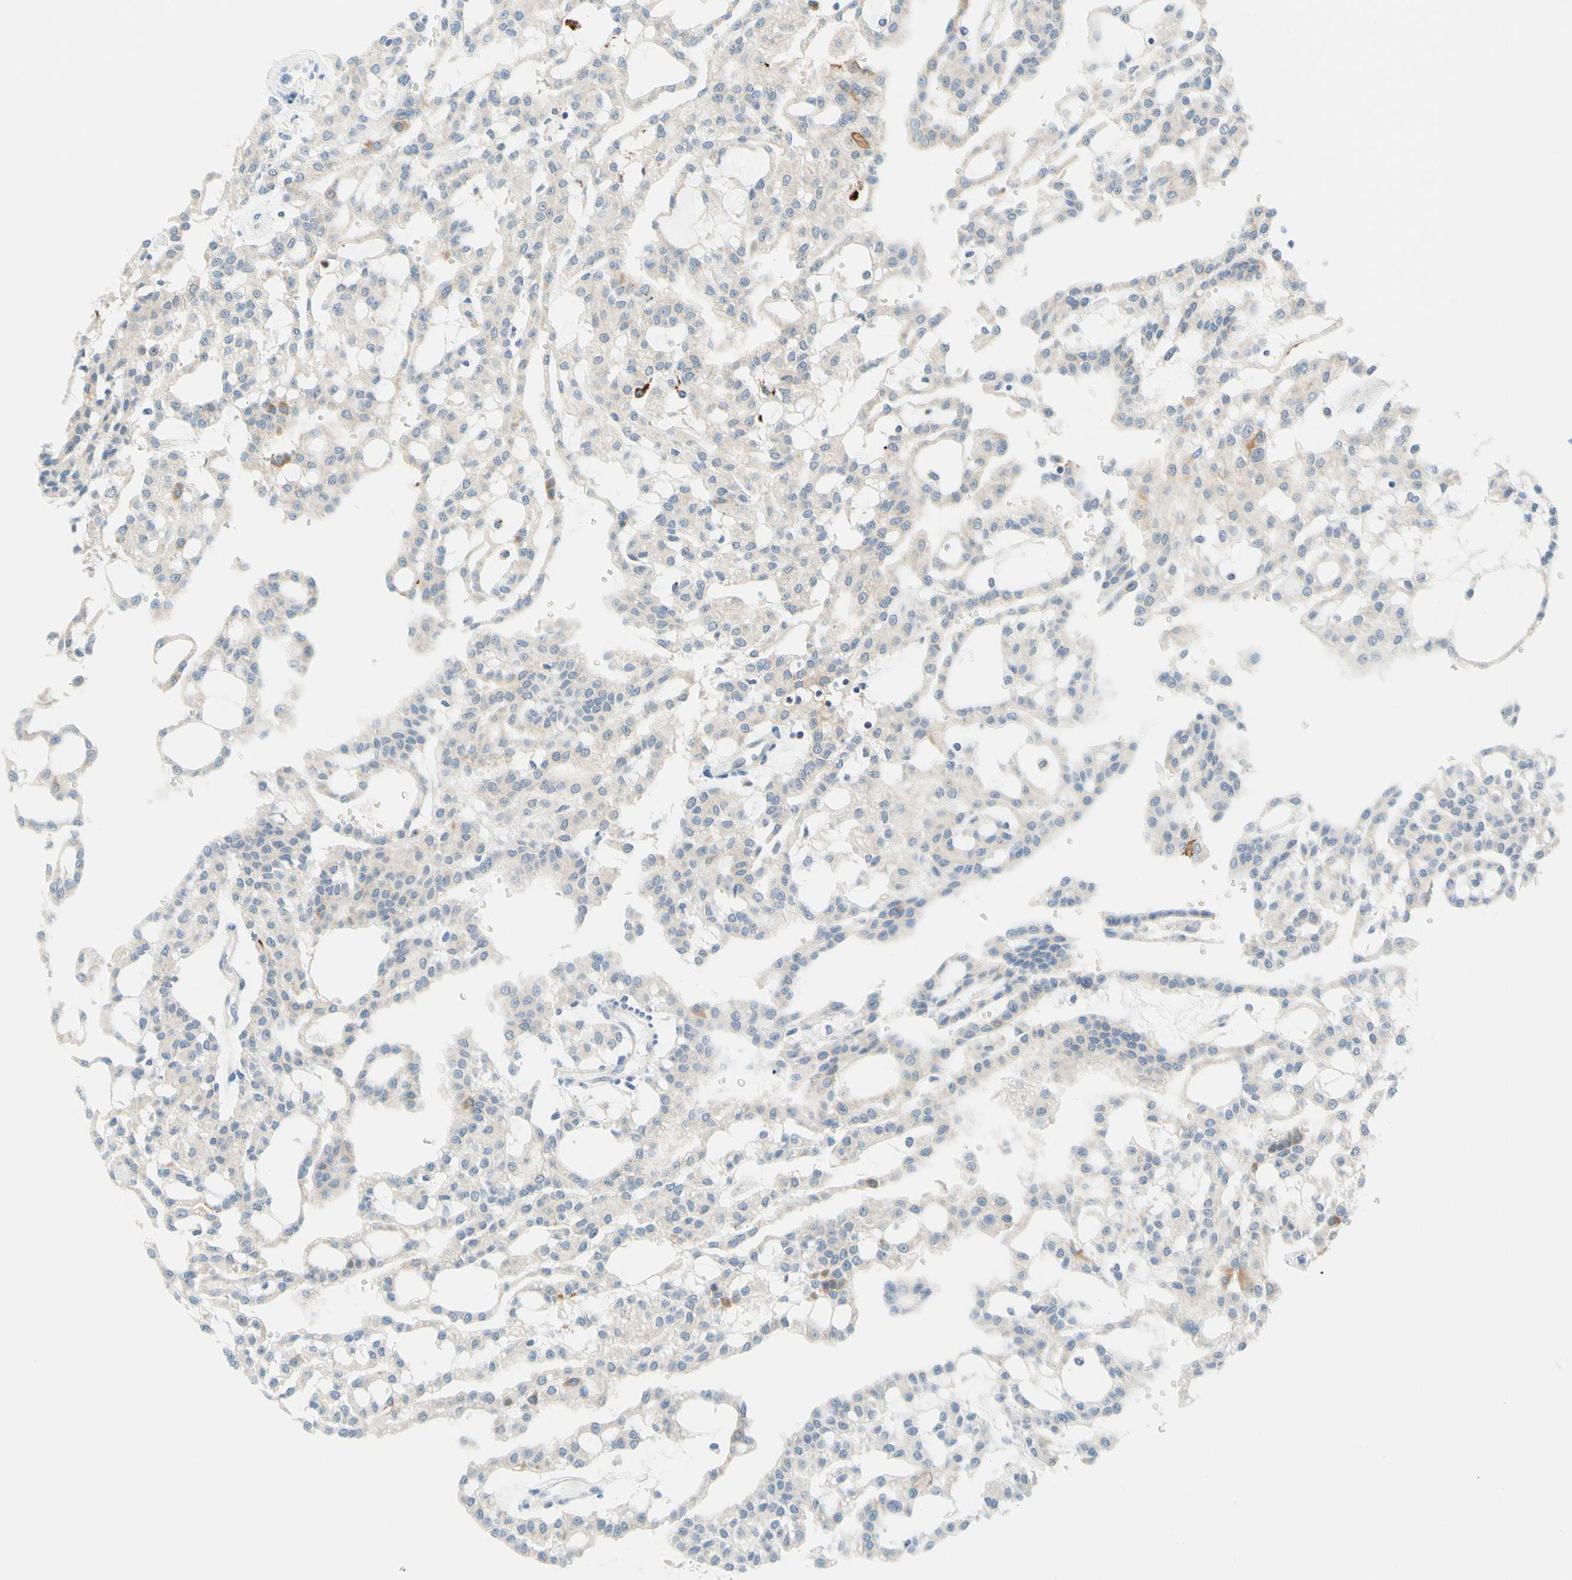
{"staining": {"intensity": "negative", "quantity": "none", "location": "none"}, "tissue": "renal cancer", "cell_type": "Tumor cells", "image_type": "cancer", "snomed": [{"axis": "morphology", "description": "Adenocarcinoma, NOS"}, {"axis": "topography", "description": "Kidney"}], "caption": "Human adenocarcinoma (renal) stained for a protein using immunohistochemistry (IHC) demonstrates no positivity in tumor cells.", "gene": "TREM2", "patient": {"sex": "male", "age": 63}}